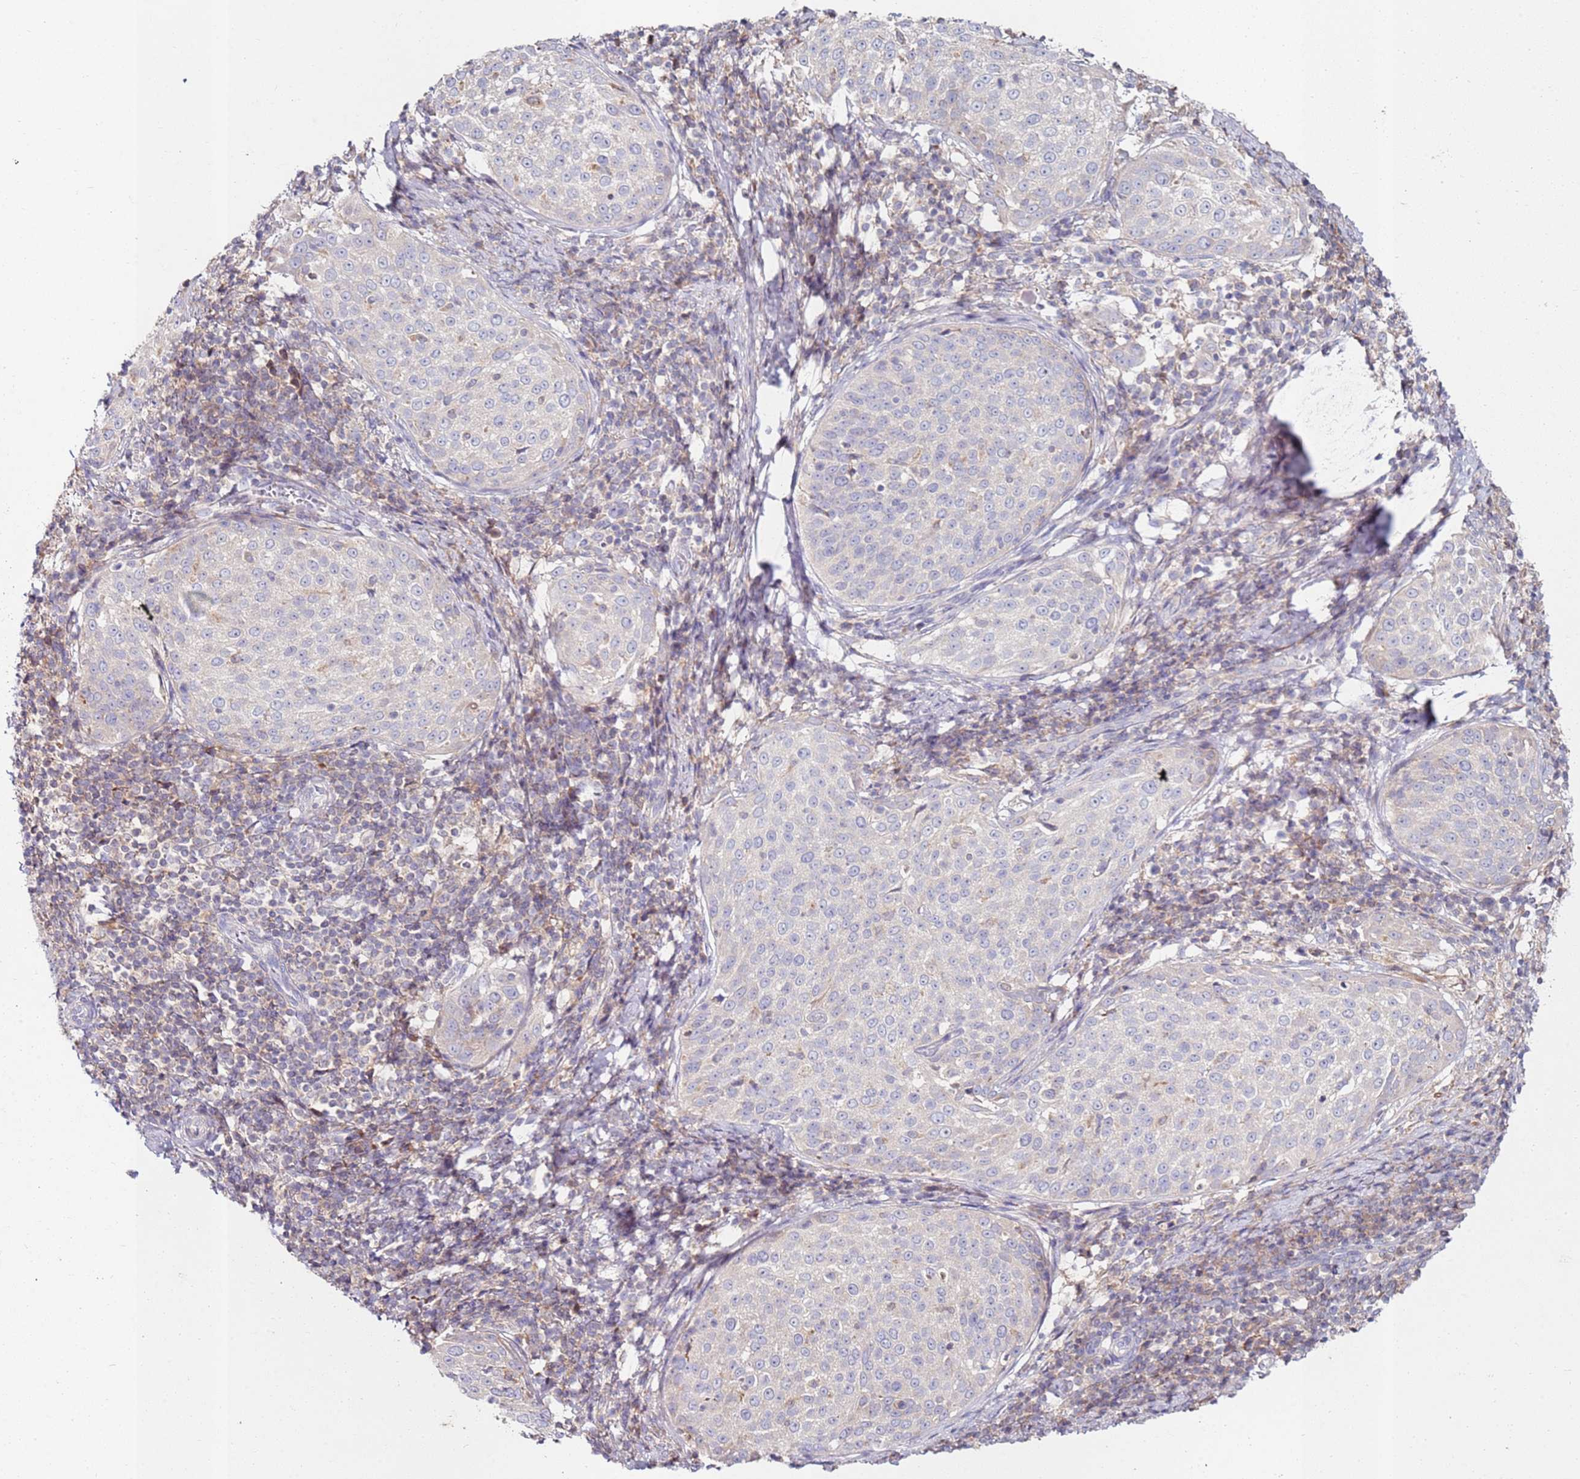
{"staining": {"intensity": "negative", "quantity": "none", "location": "none"}, "tissue": "cervical cancer", "cell_type": "Tumor cells", "image_type": "cancer", "snomed": [{"axis": "morphology", "description": "Squamous cell carcinoma, NOS"}, {"axis": "topography", "description": "Cervix"}], "caption": "This histopathology image is of cervical cancer (squamous cell carcinoma) stained with immunohistochemistry to label a protein in brown with the nuclei are counter-stained blue. There is no positivity in tumor cells.", "gene": "CNOT9", "patient": {"sex": "female", "age": 57}}